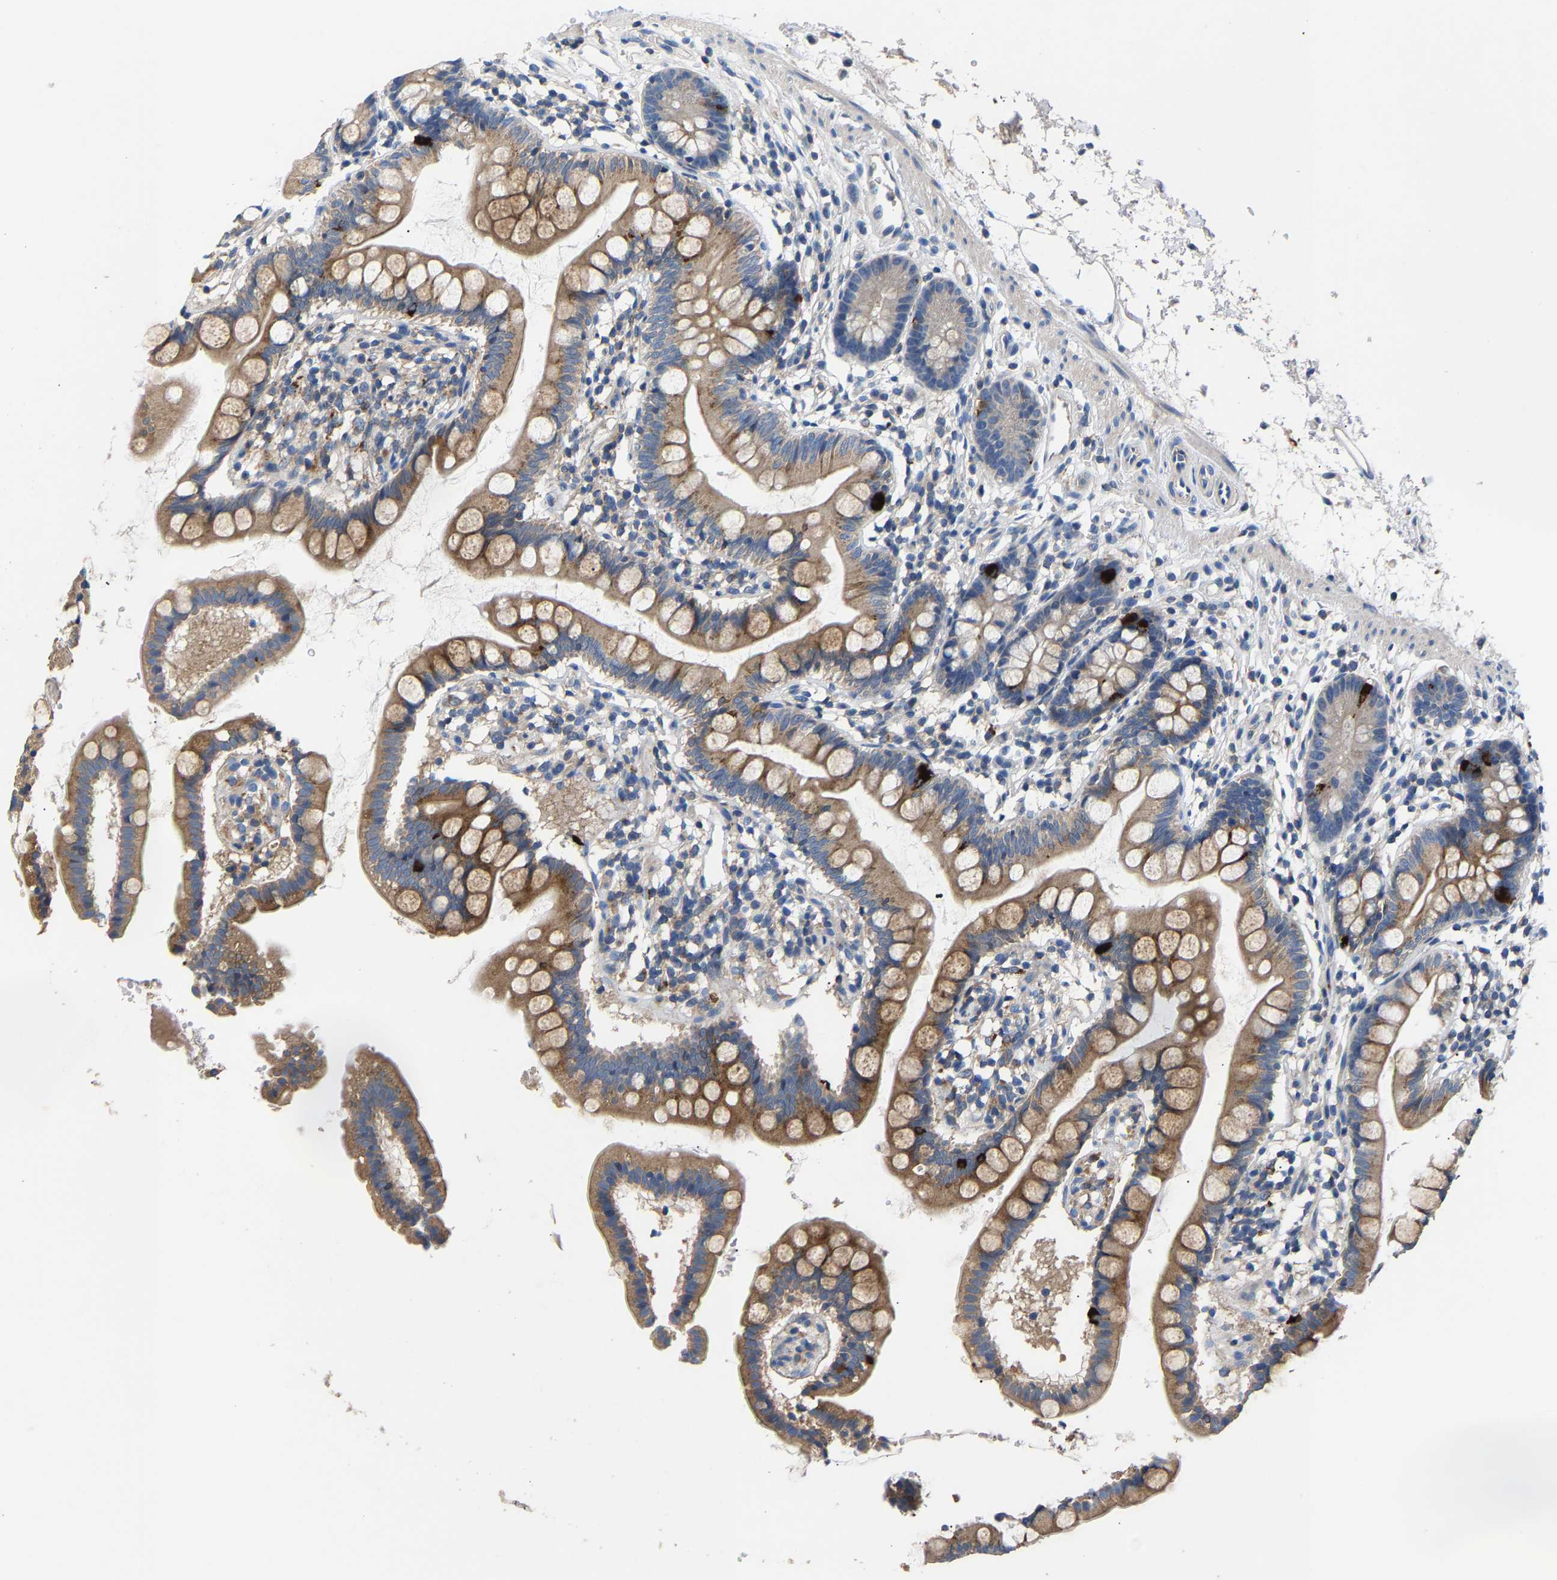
{"staining": {"intensity": "weak", "quantity": ">75%", "location": "cytoplasmic/membranous"}, "tissue": "small intestine", "cell_type": "Glandular cells", "image_type": "normal", "snomed": [{"axis": "morphology", "description": "Normal tissue, NOS"}, {"axis": "topography", "description": "Small intestine"}], "caption": "Small intestine stained with a brown dye shows weak cytoplasmic/membranous positive positivity in approximately >75% of glandular cells.", "gene": "CCDC171", "patient": {"sex": "female", "age": 84}}